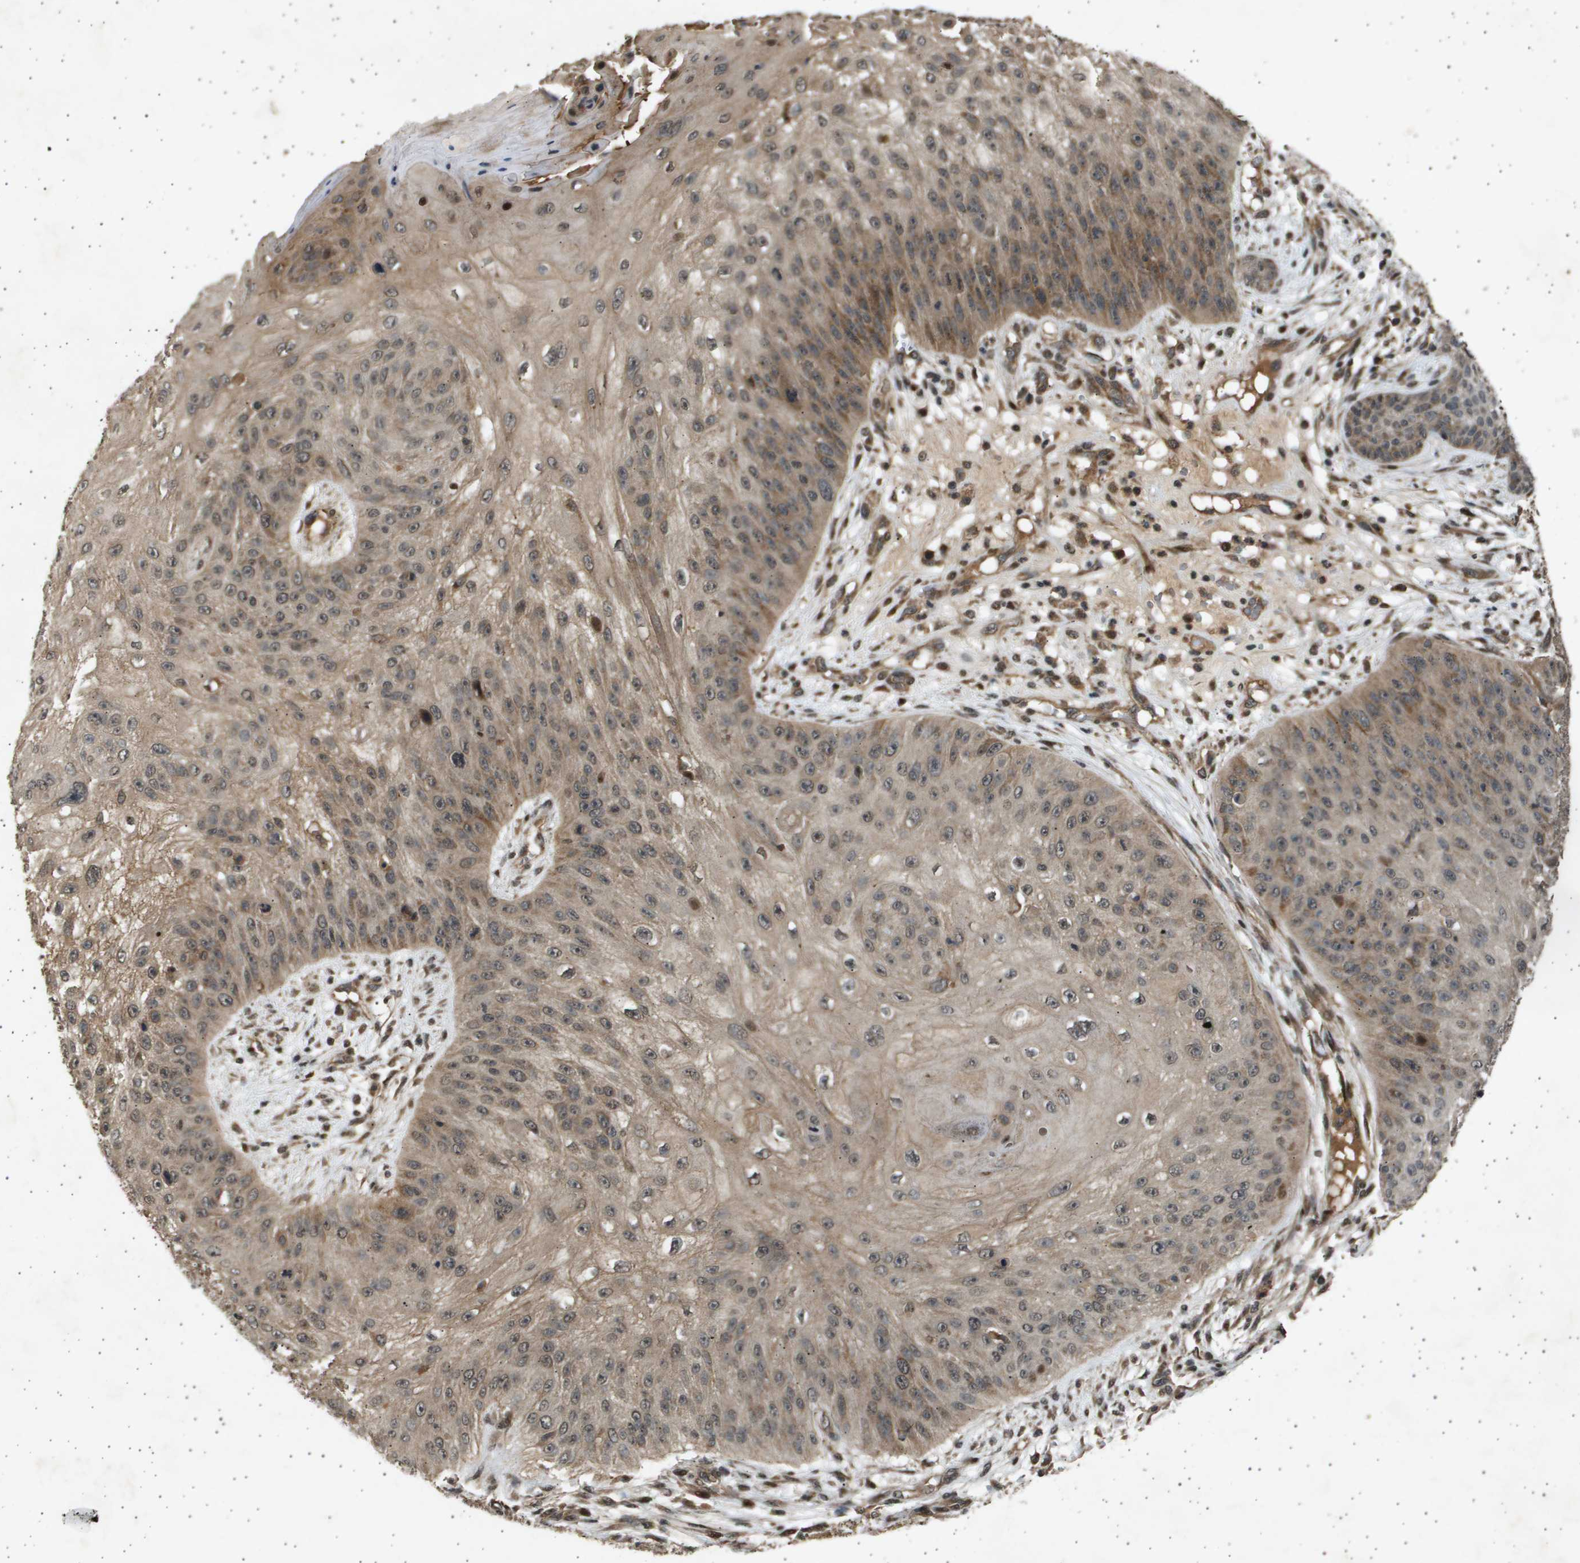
{"staining": {"intensity": "moderate", "quantity": ">75%", "location": "cytoplasmic/membranous,nuclear"}, "tissue": "skin cancer", "cell_type": "Tumor cells", "image_type": "cancer", "snomed": [{"axis": "morphology", "description": "Squamous cell carcinoma, NOS"}, {"axis": "topography", "description": "Skin"}], "caption": "DAB immunohistochemical staining of skin cancer exhibits moderate cytoplasmic/membranous and nuclear protein expression in about >75% of tumor cells.", "gene": "TNRC6A", "patient": {"sex": "female", "age": 80}}